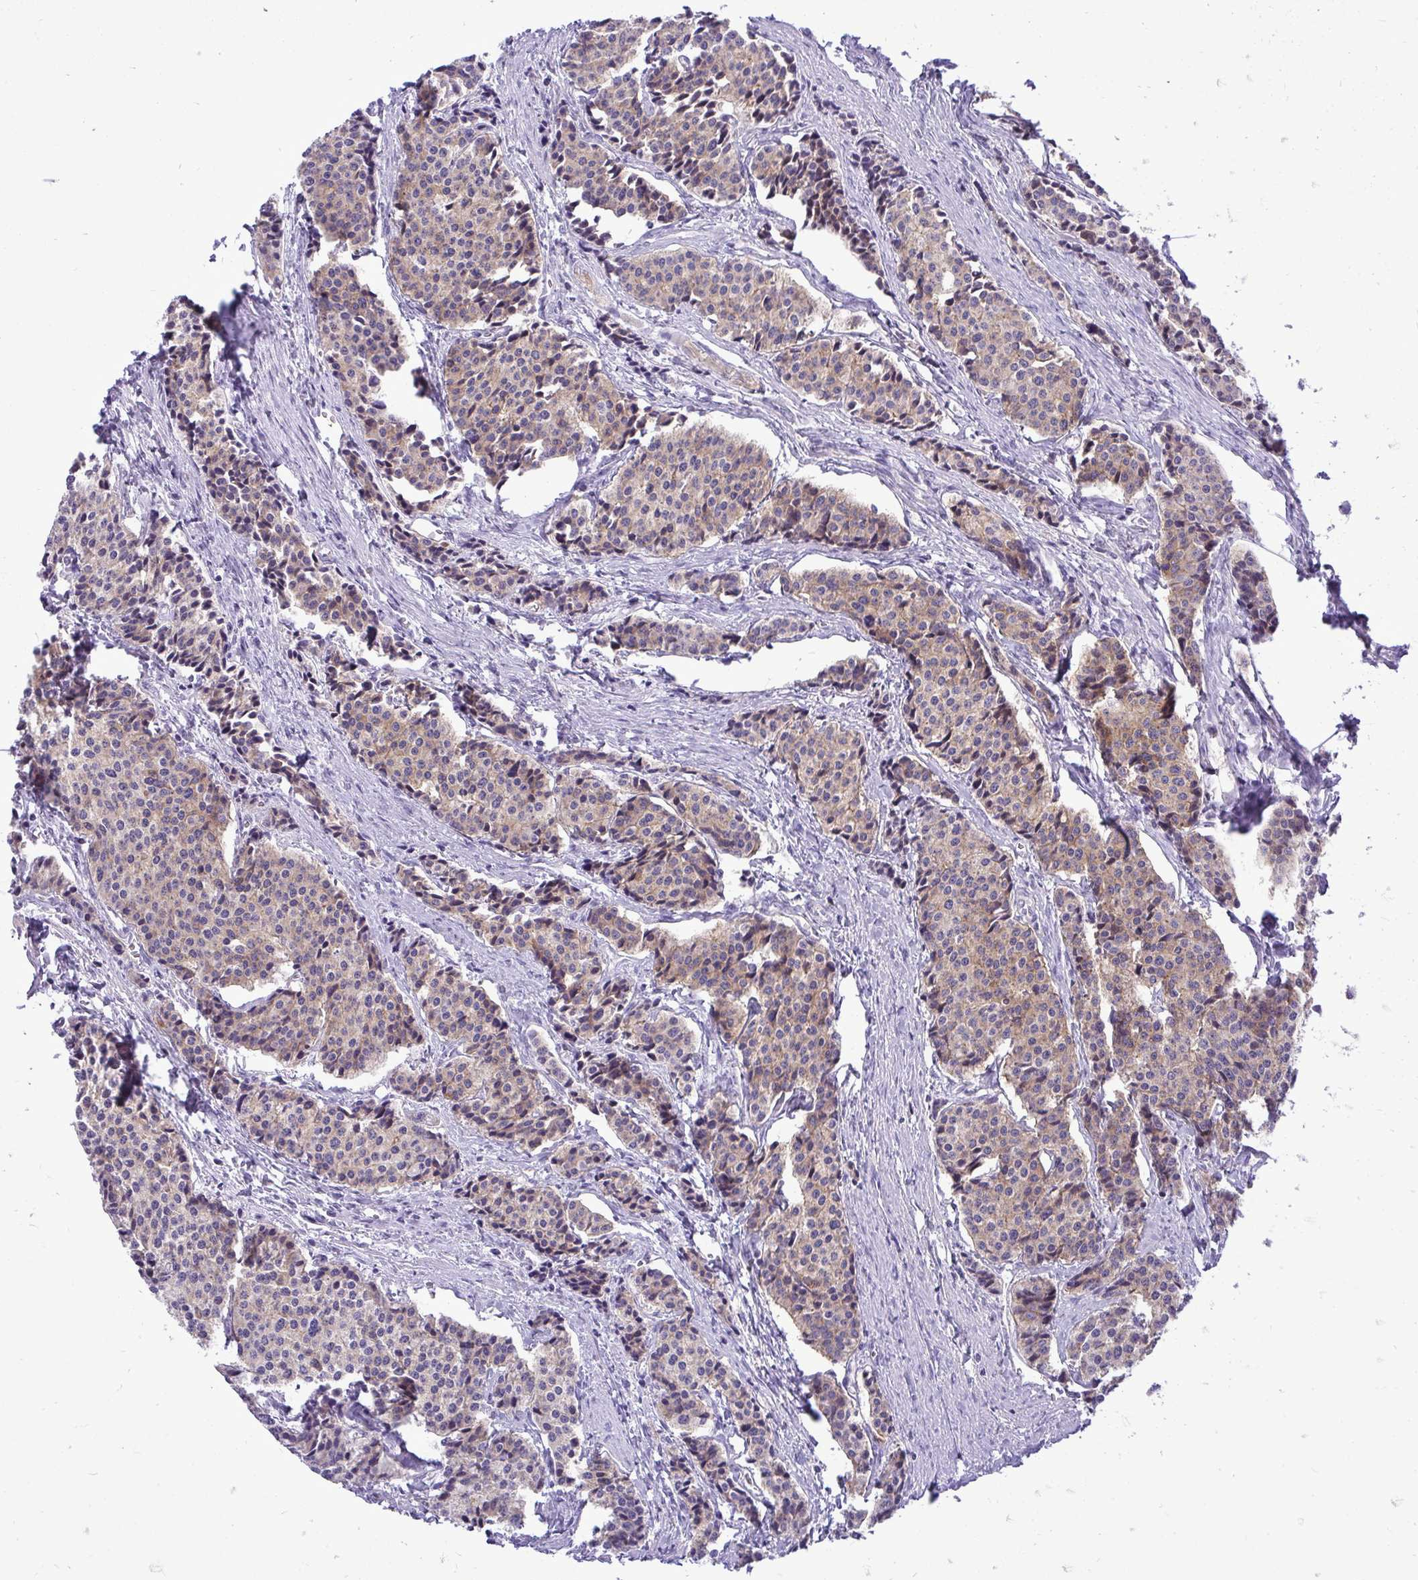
{"staining": {"intensity": "moderate", "quantity": "25%-75%", "location": "cytoplasmic/membranous"}, "tissue": "carcinoid", "cell_type": "Tumor cells", "image_type": "cancer", "snomed": [{"axis": "morphology", "description": "Carcinoid, malignant, NOS"}, {"axis": "topography", "description": "Small intestine"}], "caption": "A high-resolution micrograph shows immunohistochemistry (IHC) staining of carcinoid, which shows moderate cytoplasmic/membranous expression in about 25%-75% of tumor cells.", "gene": "SPTBN2", "patient": {"sex": "male", "age": 73}}